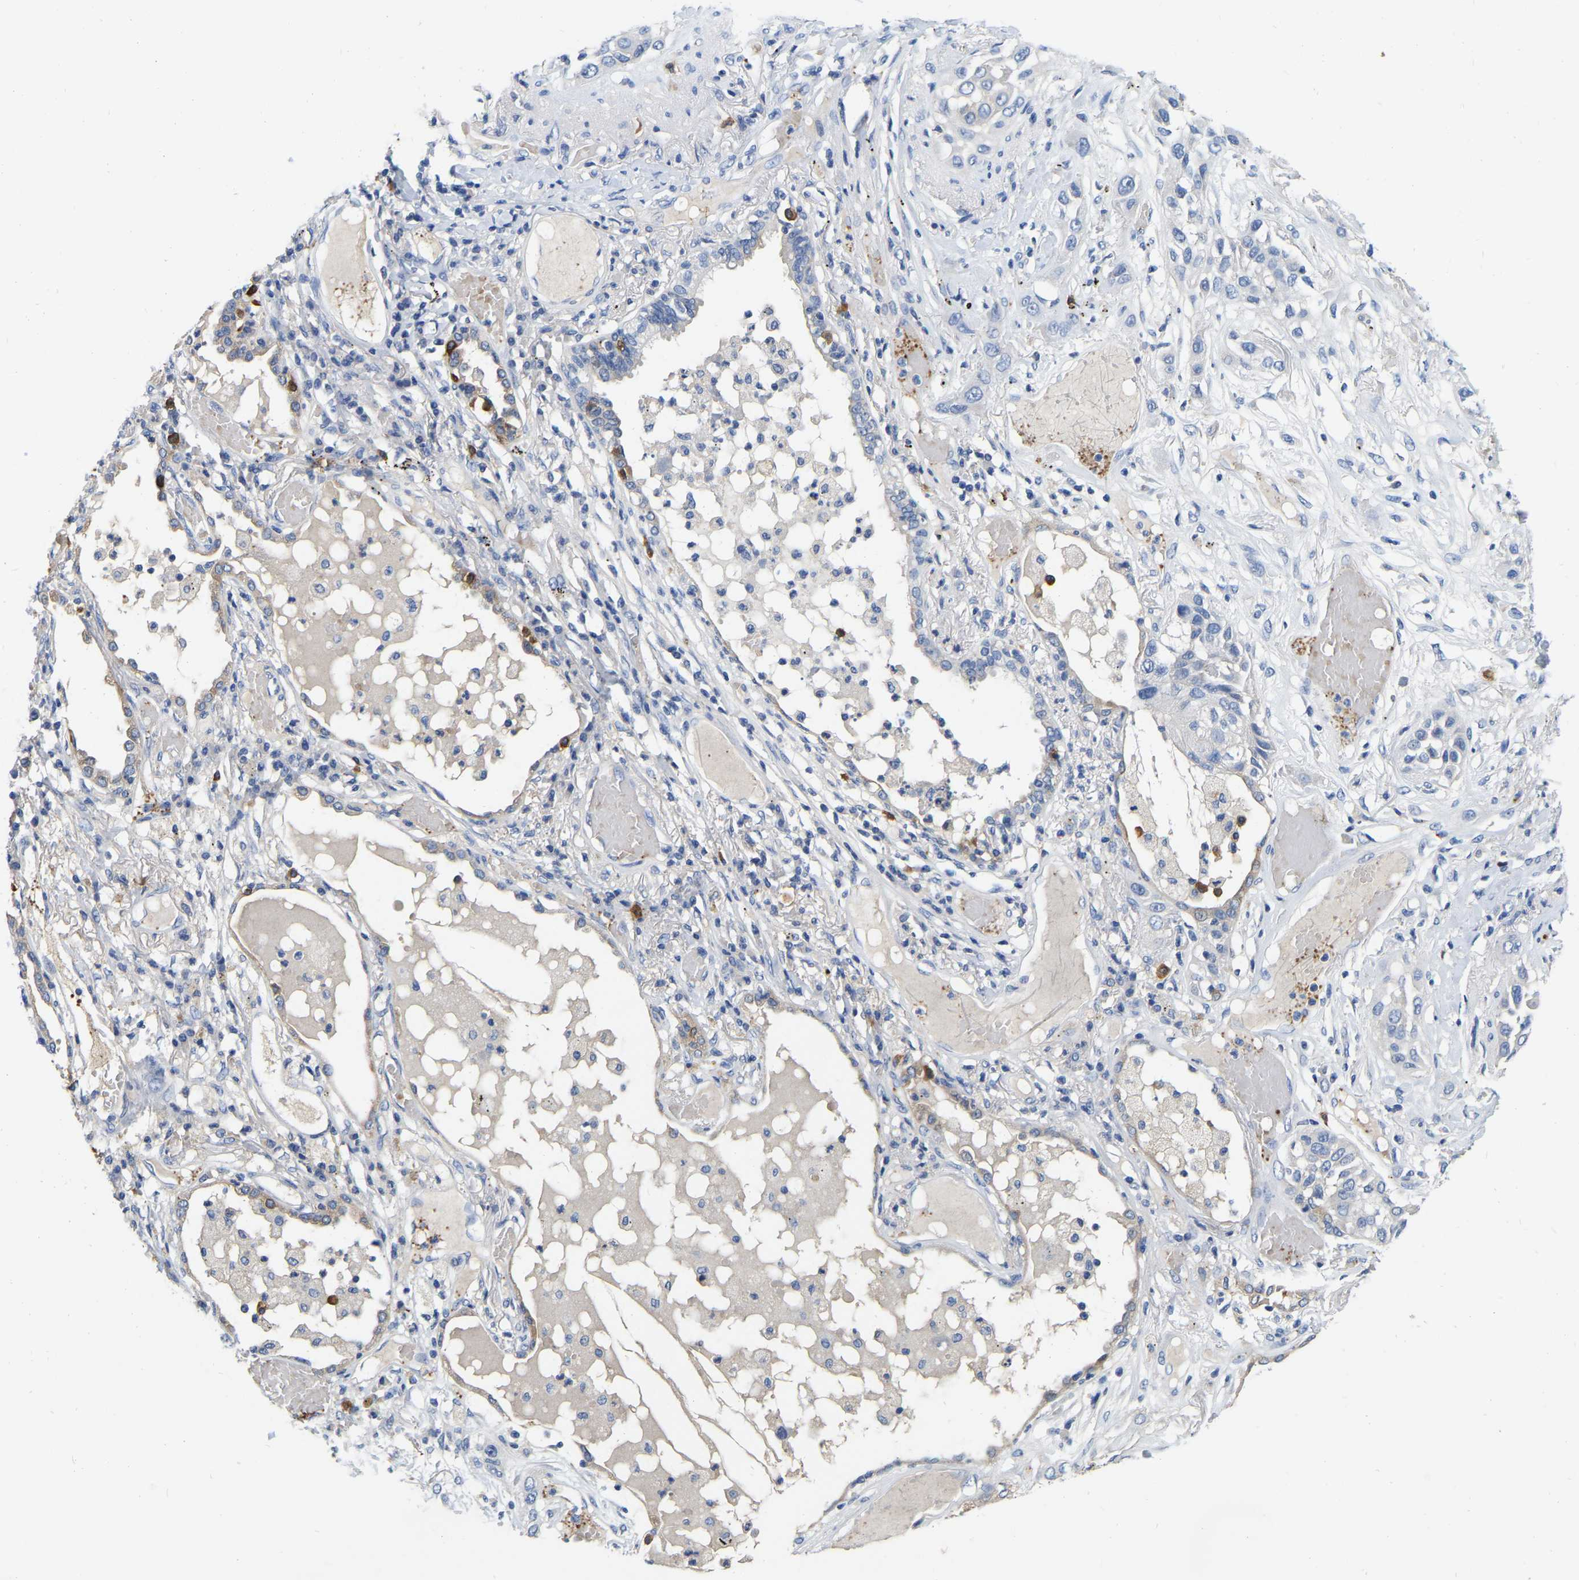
{"staining": {"intensity": "negative", "quantity": "none", "location": "none"}, "tissue": "lung cancer", "cell_type": "Tumor cells", "image_type": "cancer", "snomed": [{"axis": "morphology", "description": "Squamous cell carcinoma, NOS"}, {"axis": "topography", "description": "Lung"}], "caption": "DAB (3,3'-diaminobenzidine) immunohistochemical staining of lung cancer (squamous cell carcinoma) reveals no significant staining in tumor cells.", "gene": "RAB27B", "patient": {"sex": "male", "age": 71}}